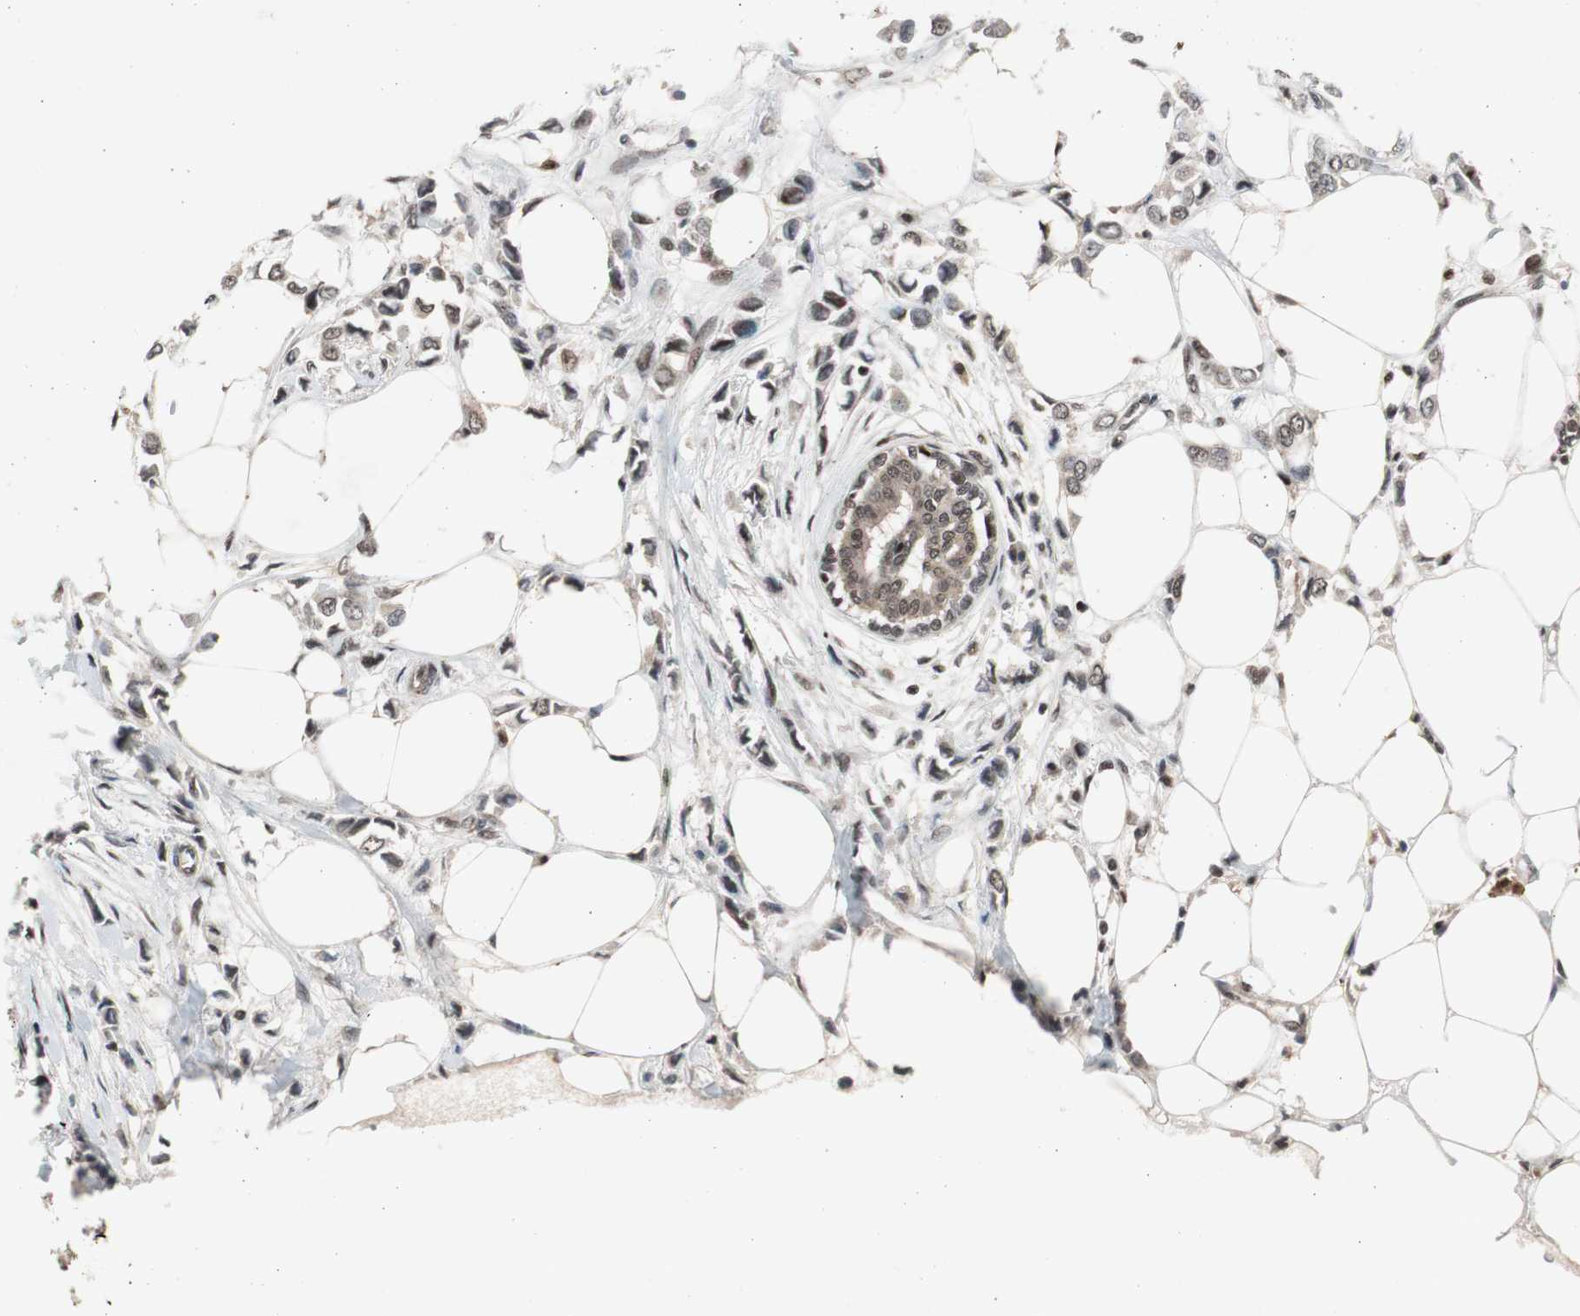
{"staining": {"intensity": "weak", "quantity": "25%-75%", "location": "nuclear"}, "tissue": "breast cancer", "cell_type": "Tumor cells", "image_type": "cancer", "snomed": [{"axis": "morphology", "description": "Lobular carcinoma"}, {"axis": "topography", "description": "Breast"}], "caption": "Immunohistochemical staining of human lobular carcinoma (breast) demonstrates weak nuclear protein staining in approximately 25%-75% of tumor cells.", "gene": "RPA1", "patient": {"sex": "female", "age": 51}}